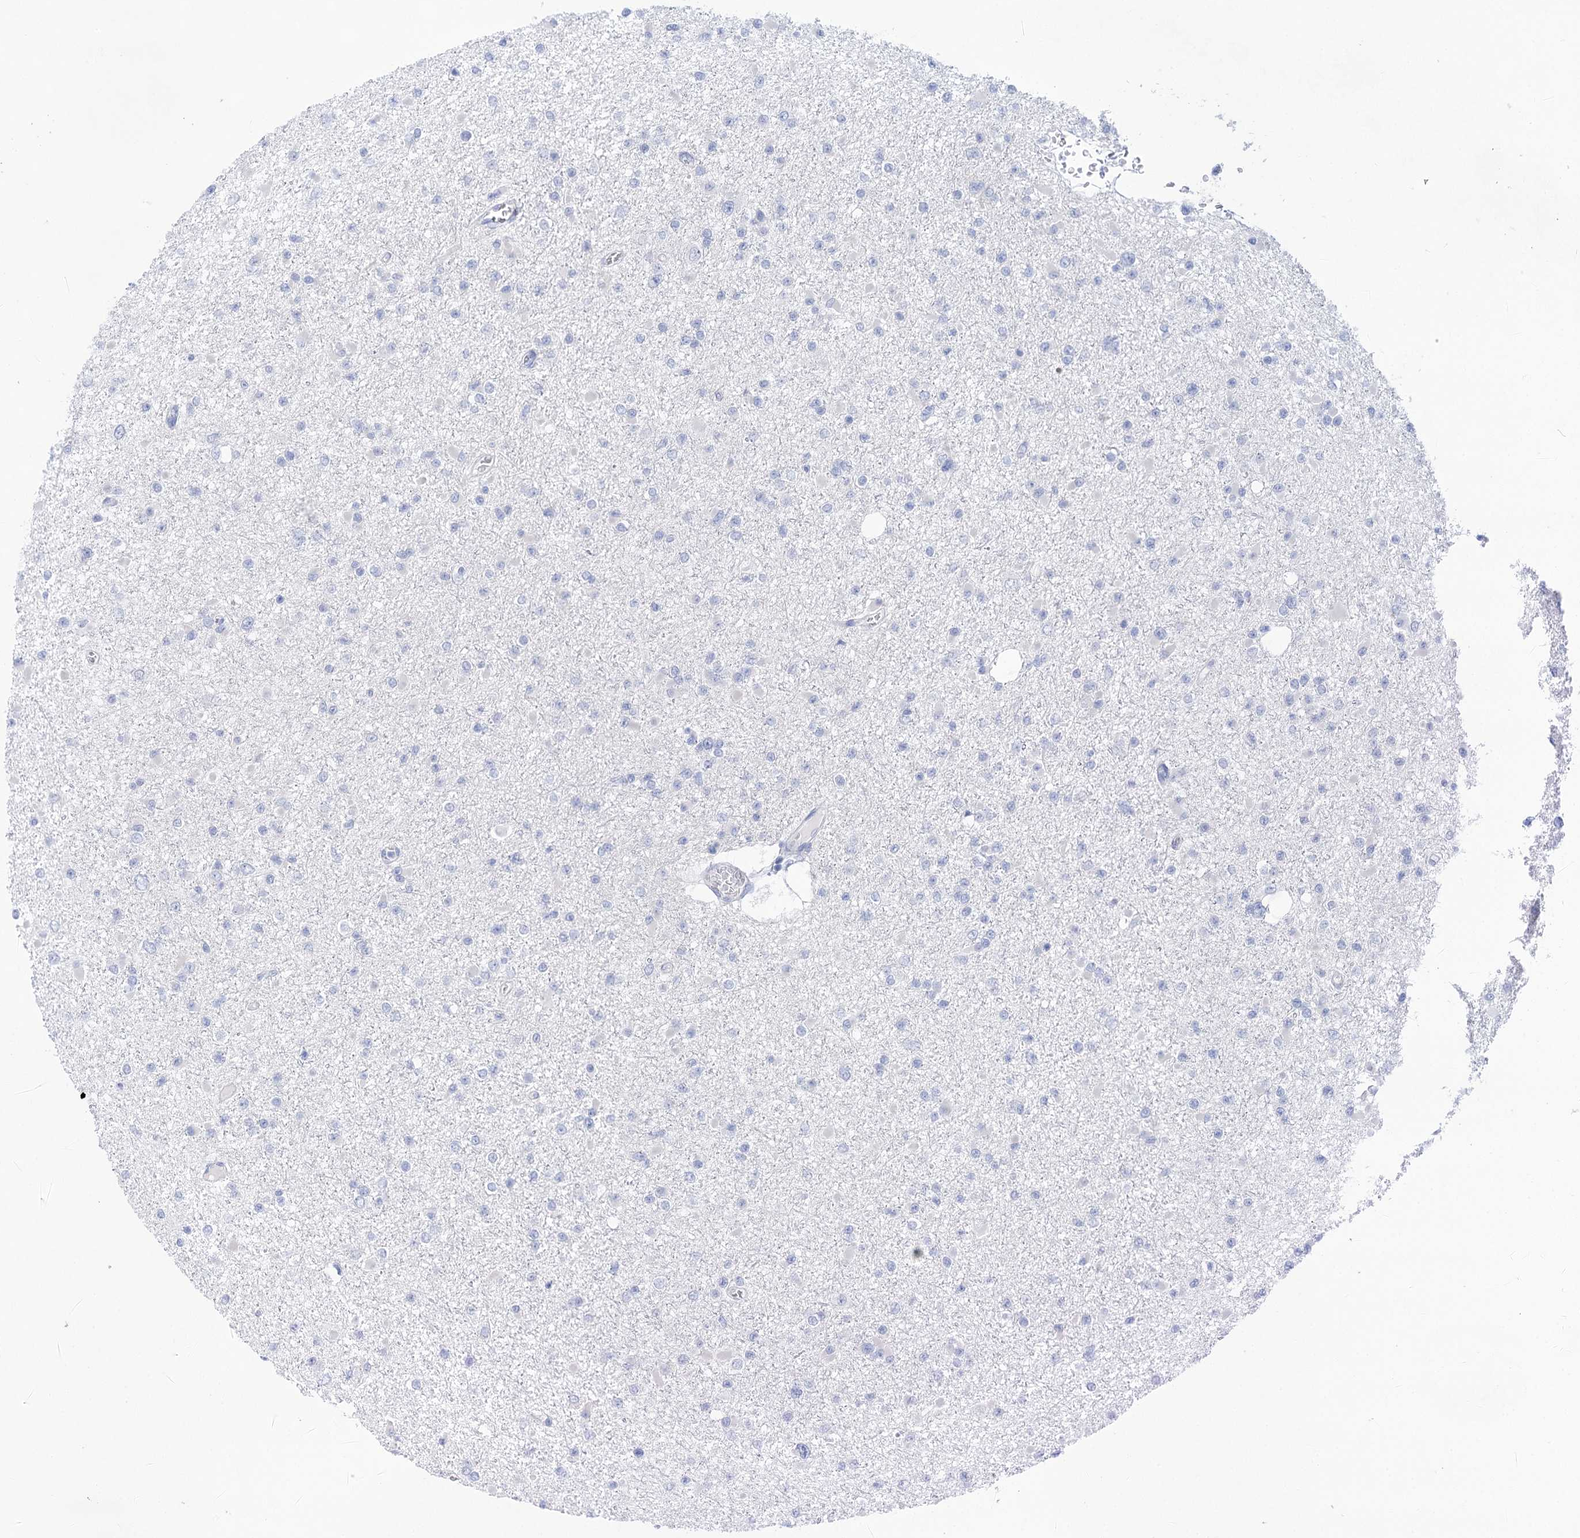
{"staining": {"intensity": "negative", "quantity": "none", "location": "none"}, "tissue": "glioma", "cell_type": "Tumor cells", "image_type": "cancer", "snomed": [{"axis": "morphology", "description": "Glioma, malignant, Low grade"}, {"axis": "topography", "description": "Brain"}], "caption": "An image of malignant glioma (low-grade) stained for a protein exhibits no brown staining in tumor cells.", "gene": "LALBA", "patient": {"sex": "female", "age": 22}}